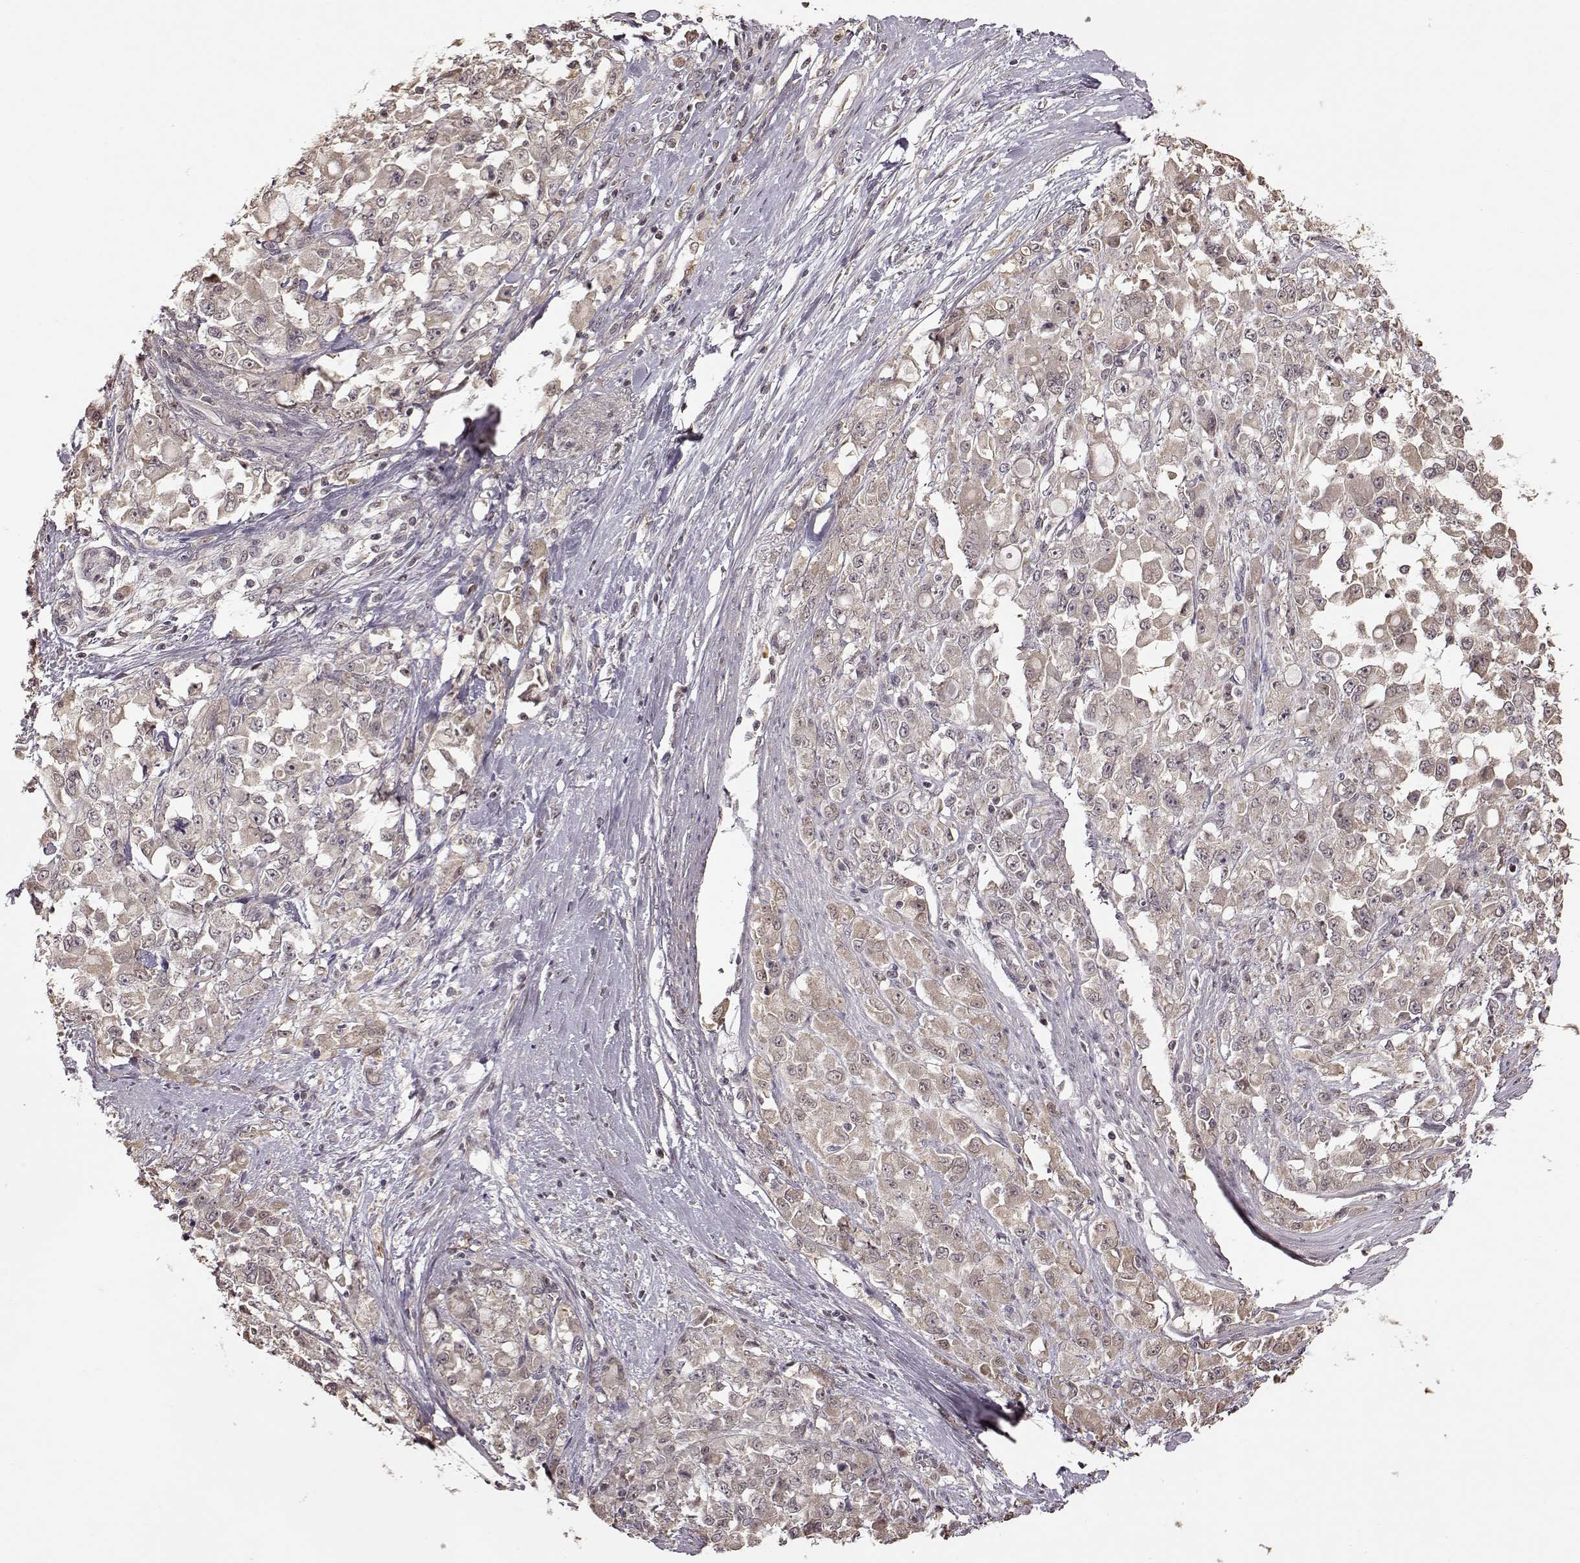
{"staining": {"intensity": "weak", "quantity": ">75%", "location": "cytoplasmic/membranous"}, "tissue": "stomach cancer", "cell_type": "Tumor cells", "image_type": "cancer", "snomed": [{"axis": "morphology", "description": "Adenocarcinoma, NOS"}, {"axis": "topography", "description": "Stomach"}], "caption": "Weak cytoplasmic/membranous protein staining is identified in approximately >75% of tumor cells in stomach adenocarcinoma.", "gene": "CRB1", "patient": {"sex": "female", "age": 76}}